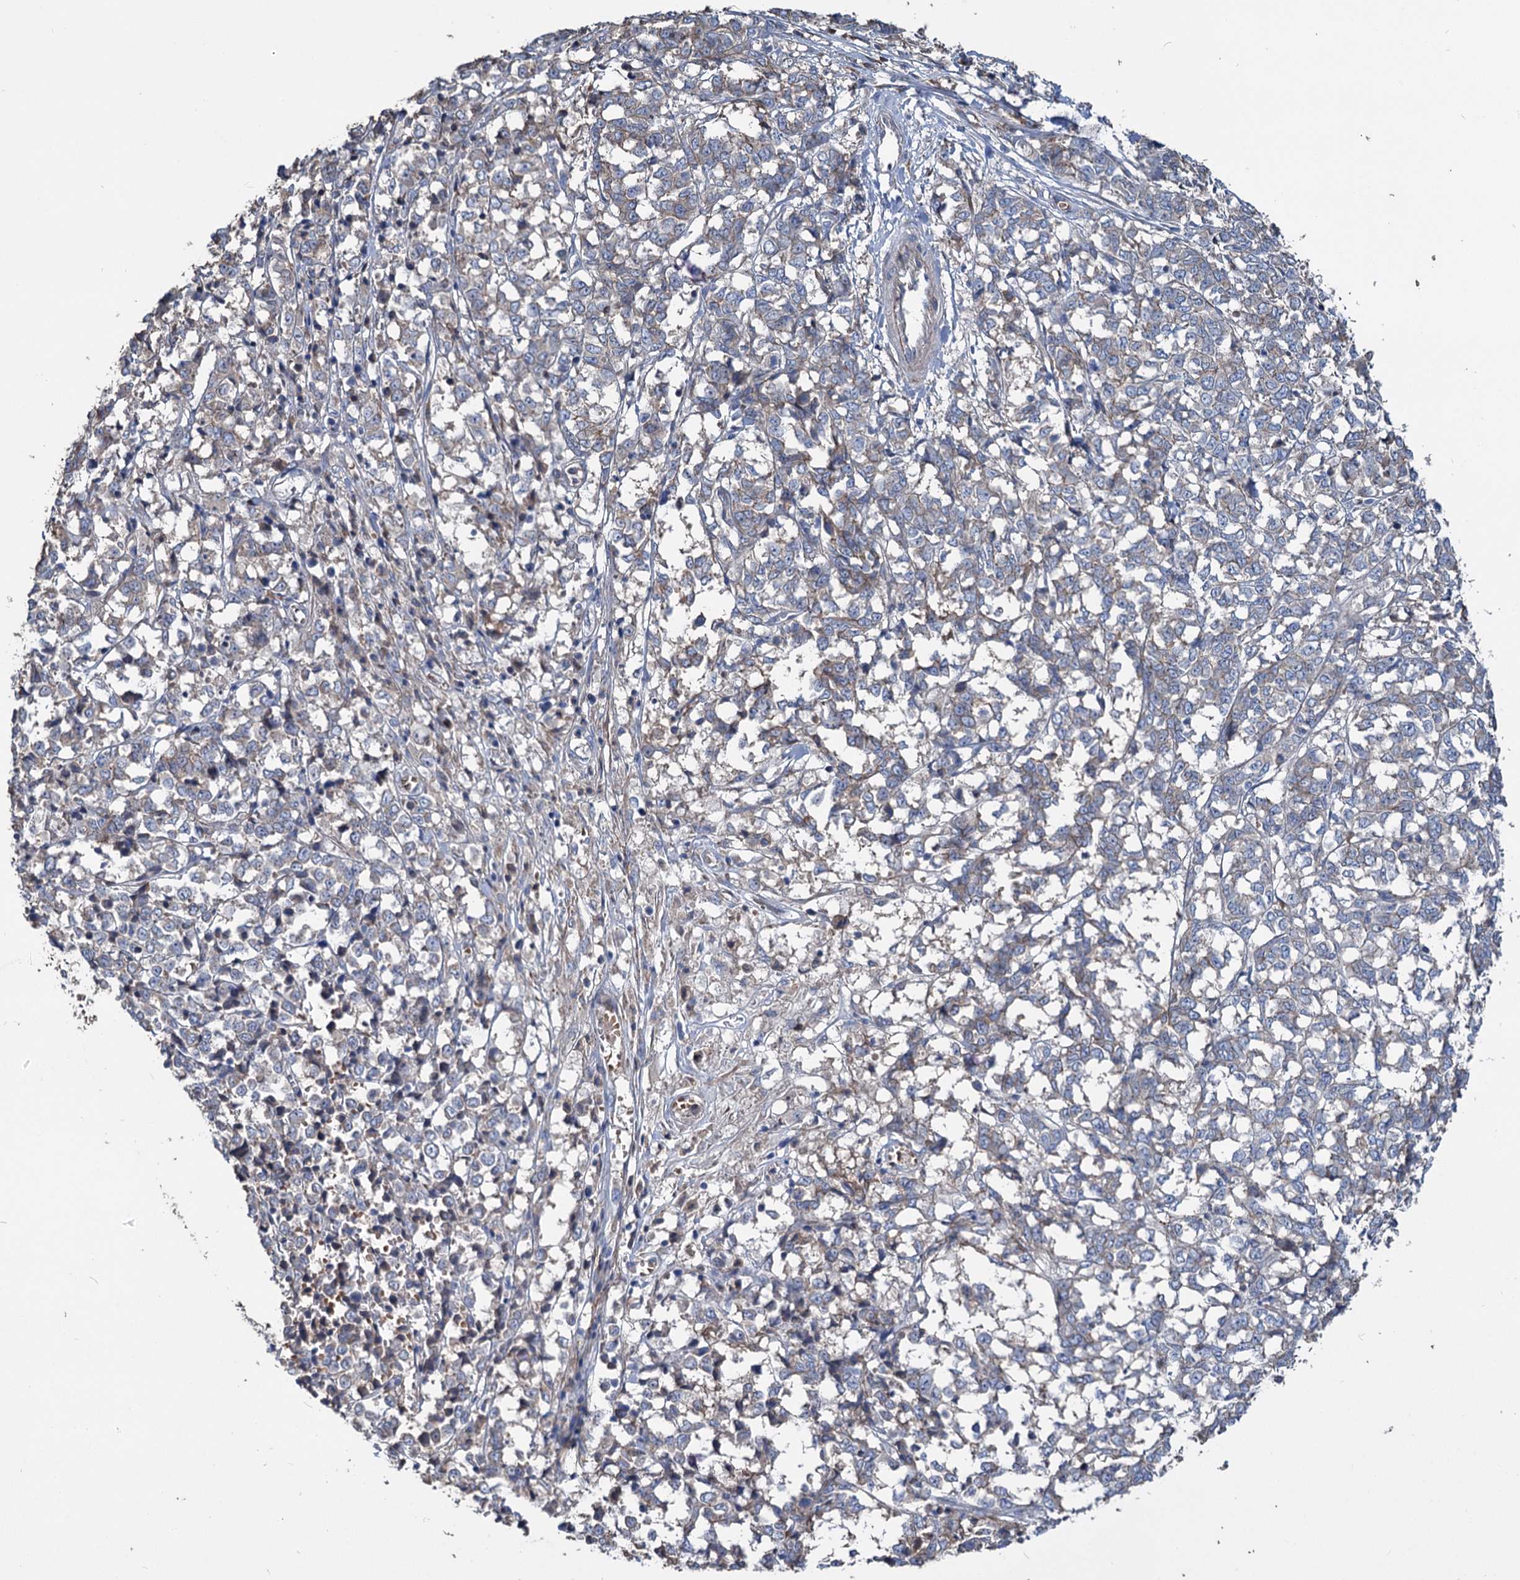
{"staining": {"intensity": "negative", "quantity": "none", "location": "none"}, "tissue": "melanoma", "cell_type": "Tumor cells", "image_type": "cancer", "snomed": [{"axis": "morphology", "description": "Malignant melanoma, NOS"}, {"axis": "topography", "description": "Skin"}], "caption": "Tumor cells show no significant protein positivity in malignant melanoma. The staining is performed using DAB brown chromogen with nuclei counter-stained in using hematoxylin.", "gene": "URAD", "patient": {"sex": "female", "age": 72}}